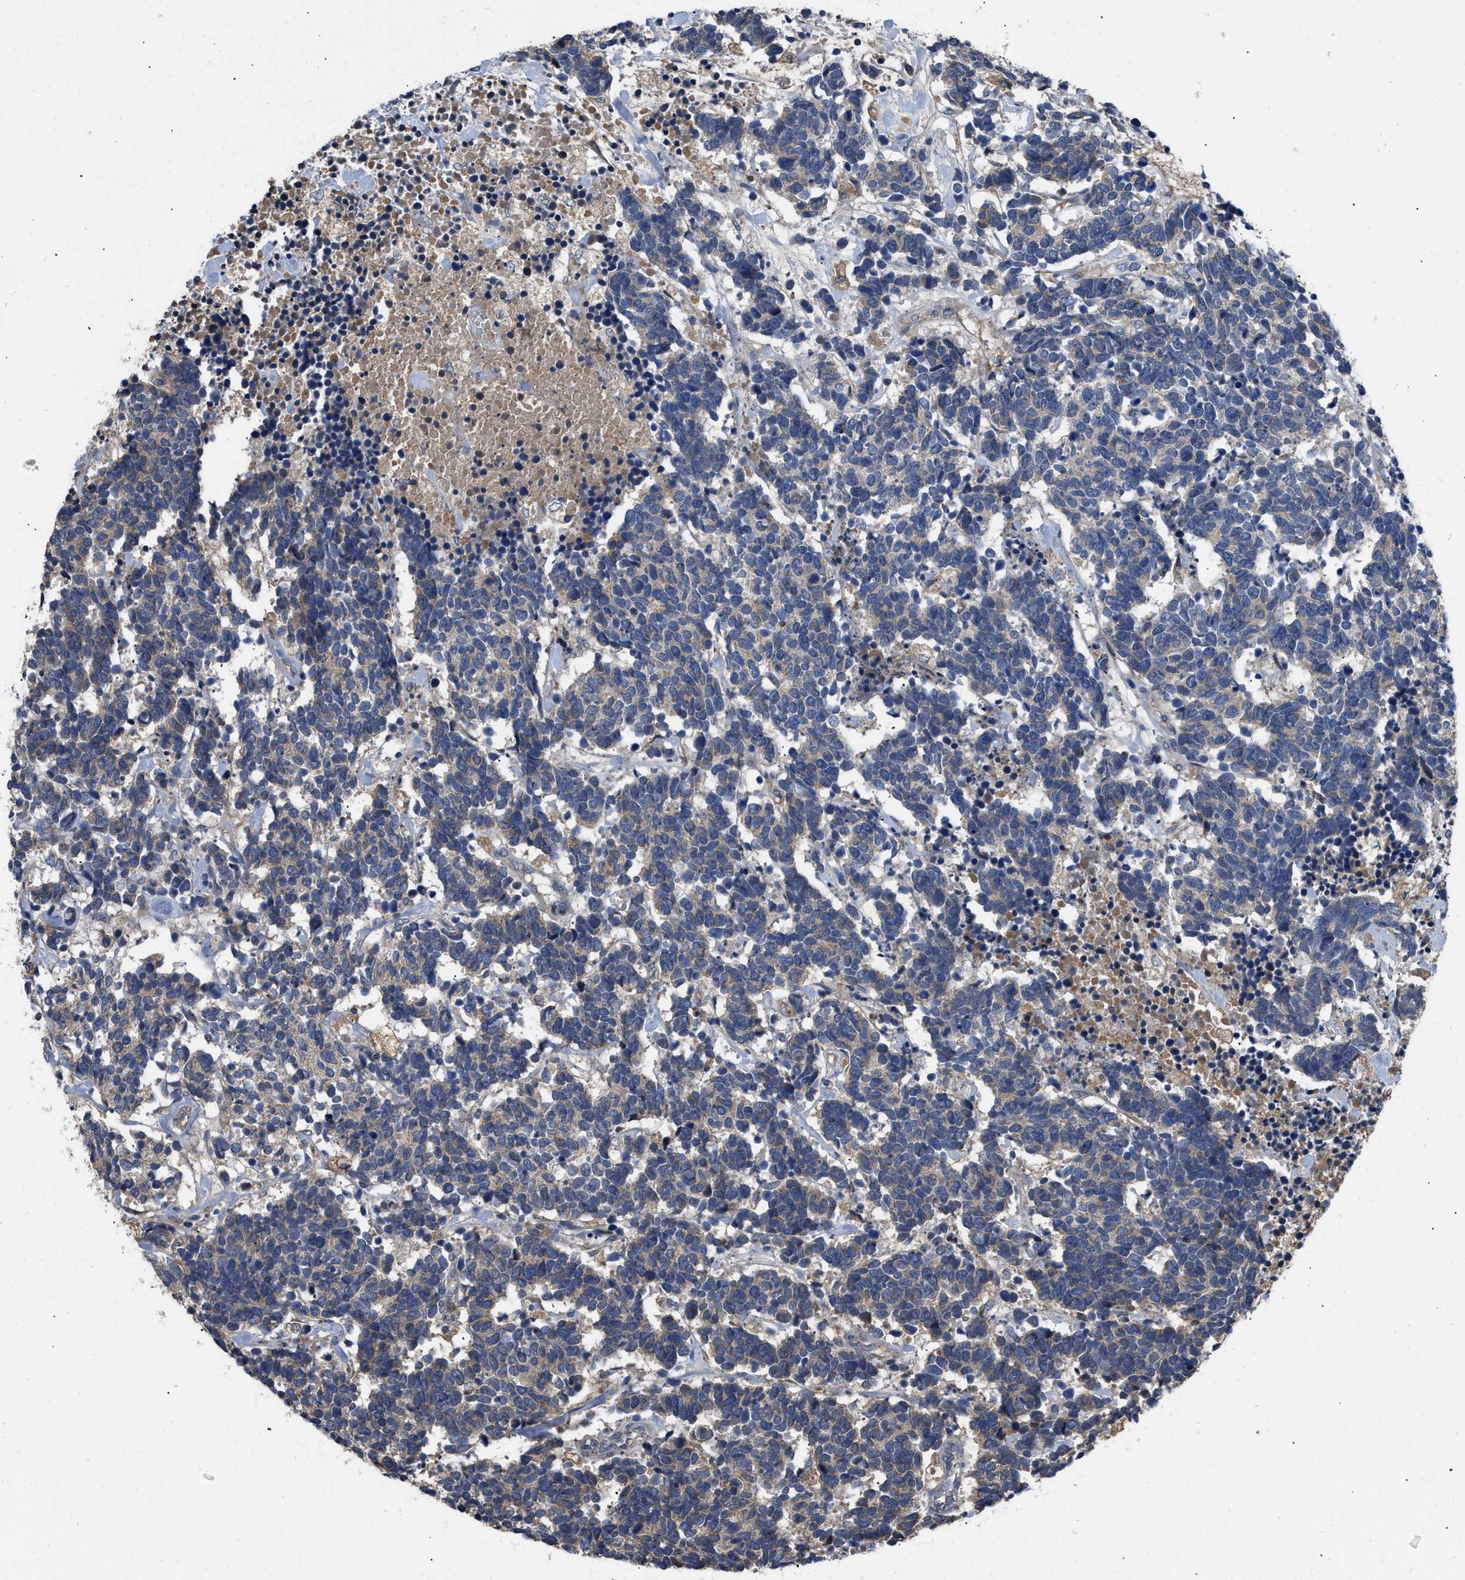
{"staining": {"intensity": "weak", "quantity": "25%-75%", "location": "cytoplasmic/membranous"}, "tissue": "carcinoid", "cell_type": "Tumor cells", "image_type": "cancer", "snomed": [{"axis": "morphology", "description": "Carcinoma, NOS"}, {"axis": "morphology", "description": "Carcinoid, malignant, NOS"}, {"axis": "topography", "description": "Urinary bladder"}], "caption": "The image reveals staining of carcinoid (malignant), revealing weak cytoplasmic/membranous protein positivity (brown color) within tumor cells. The staining was performed using DAB (3,3'-diaminobenzidine) to visualize the protein expression in brown, while the nuclei were stained in blue with hematoxylin (Magnification: 20x).", "gene": "VPS4A", "patient": {"sex": "male", "age": 57}}